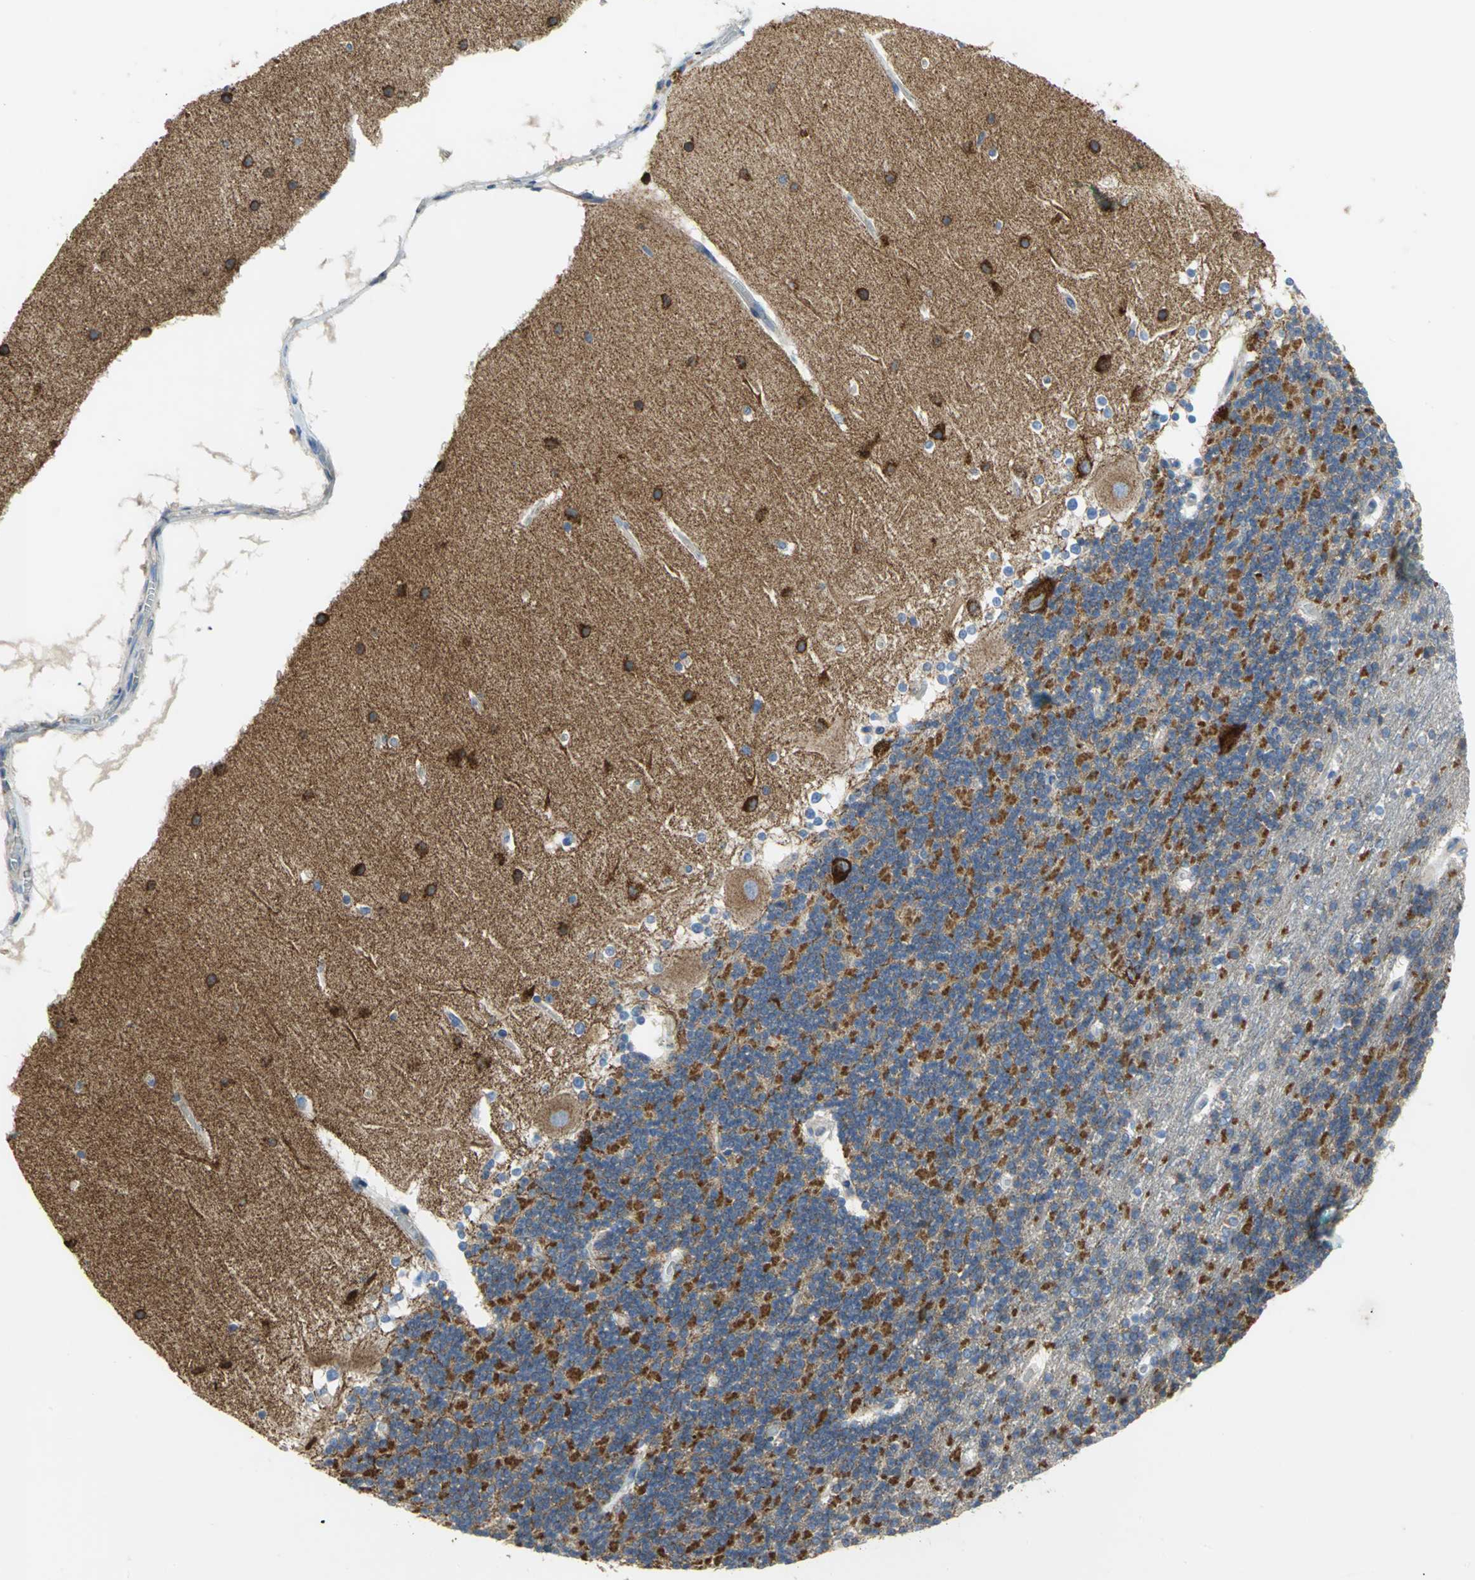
{"staining": {"intensity": "negative", "quantity": "none", "location": "none"}, "tissue": "cerebellum", "cell_type": "Cells in granular layer", "image_type": "normal", "snomed": [{"axis": "morphology", "description": "Normal tissue, NOS"}, {"axis": "topography", "description": "Cerebellum"}], "caption": "Immunohistochemistry (IHC) of benign cerebellum reveals no staining in cells in granular layer. Nuclei are stained in blue.", "gene": "TULP4", "patient": {"sex": "female", "age": 19}}